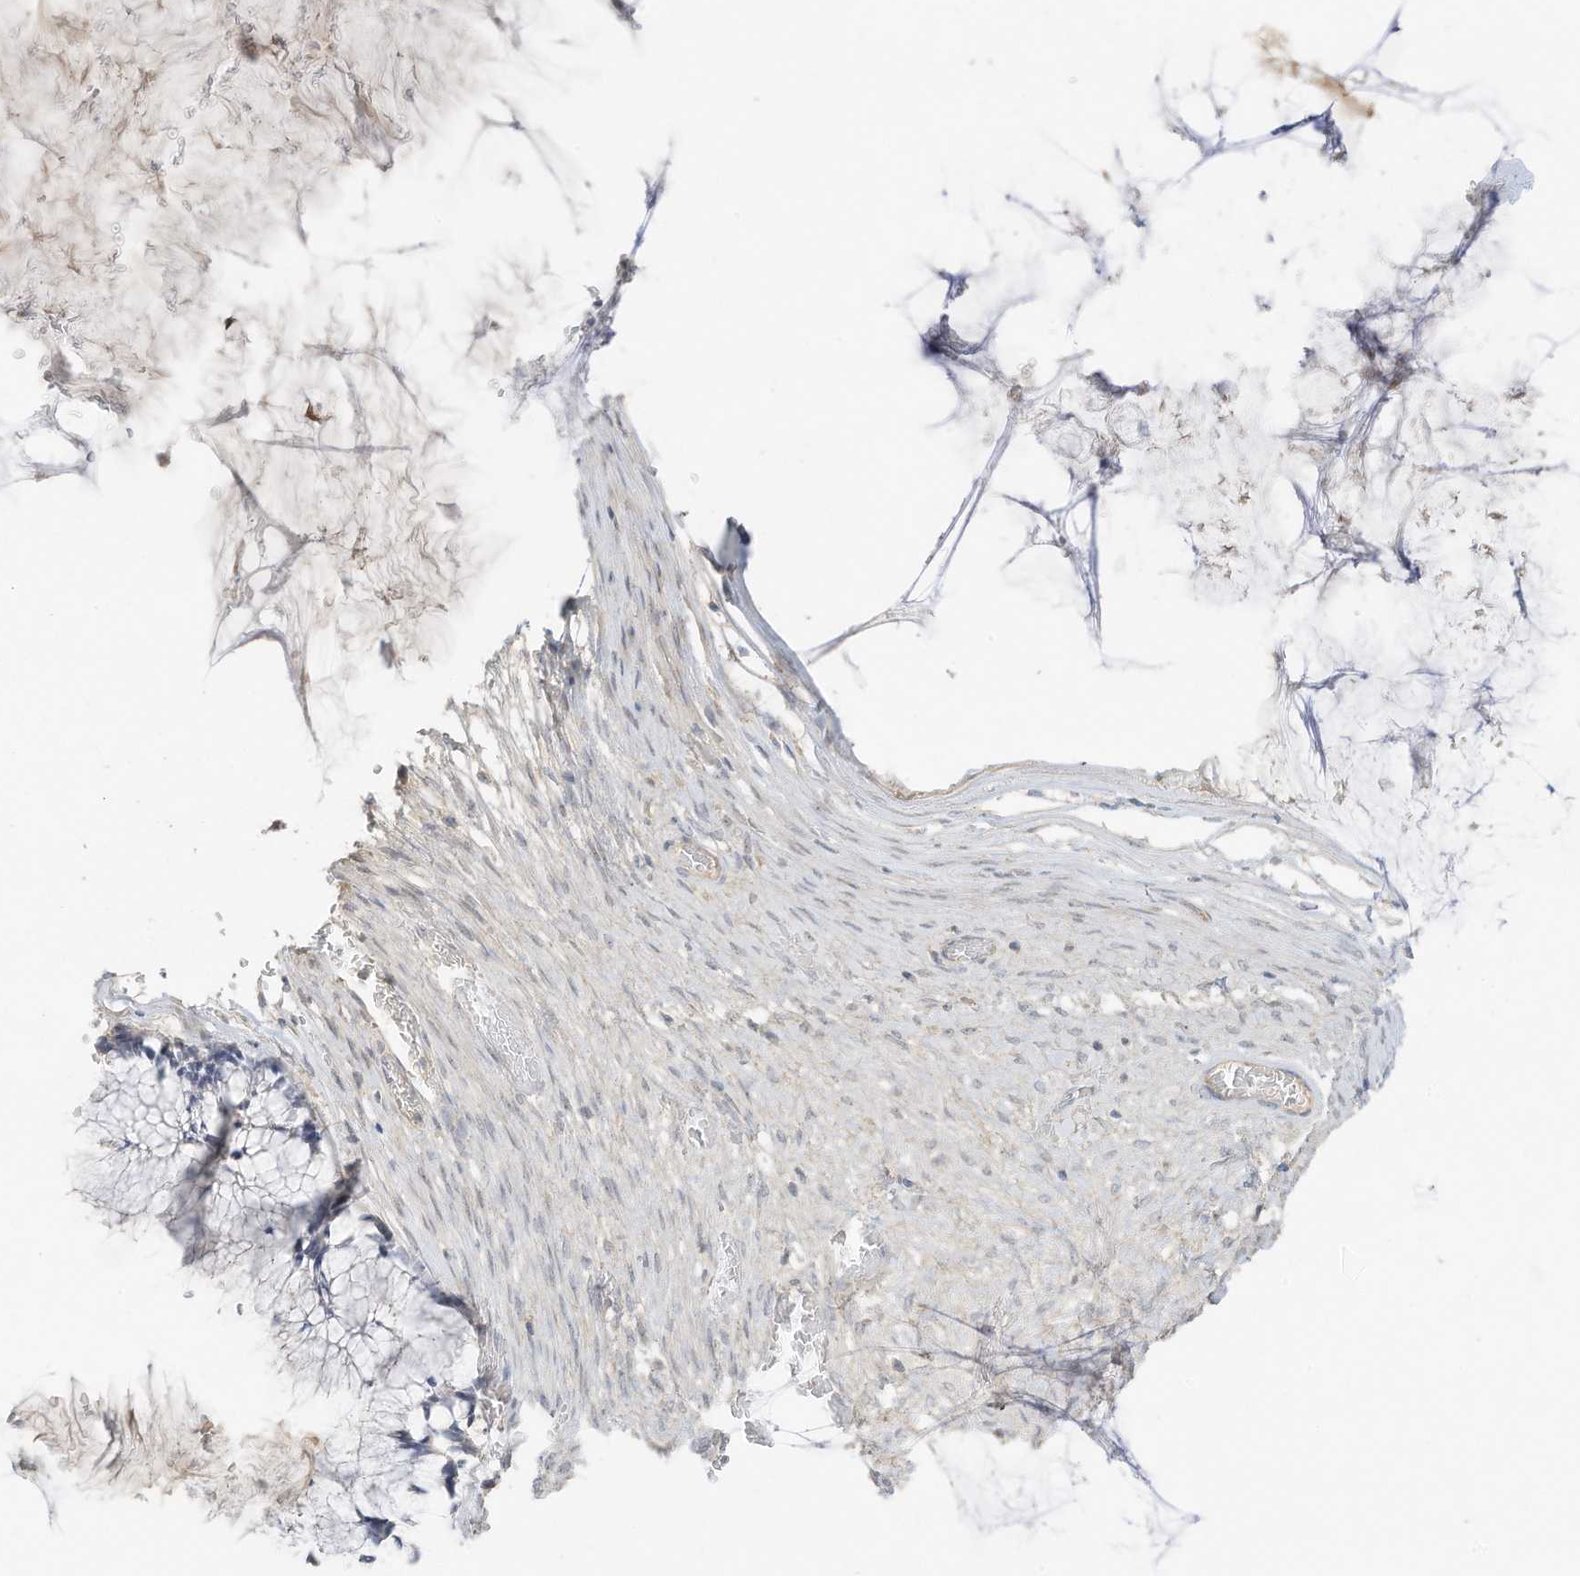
{"staining": {"intensity": "negative", "quantity": "none", "location": "none"}, "tissue": "ovarian cancer", "cell_type": "Tumor cells", "image_type": "cancer", "snomed": [{"axis": "morphology", "description": "Cystadenocarcinoma, mucinous, NOS"}, {"axis": "topography", "description": "Ovary"}], "caption": "Tumor cells show no significant expression in mucinous cystadenocarcinoma (ovarian).", "gene": "ZBTB41", "patient": {"sex": "female", "age": 42}}